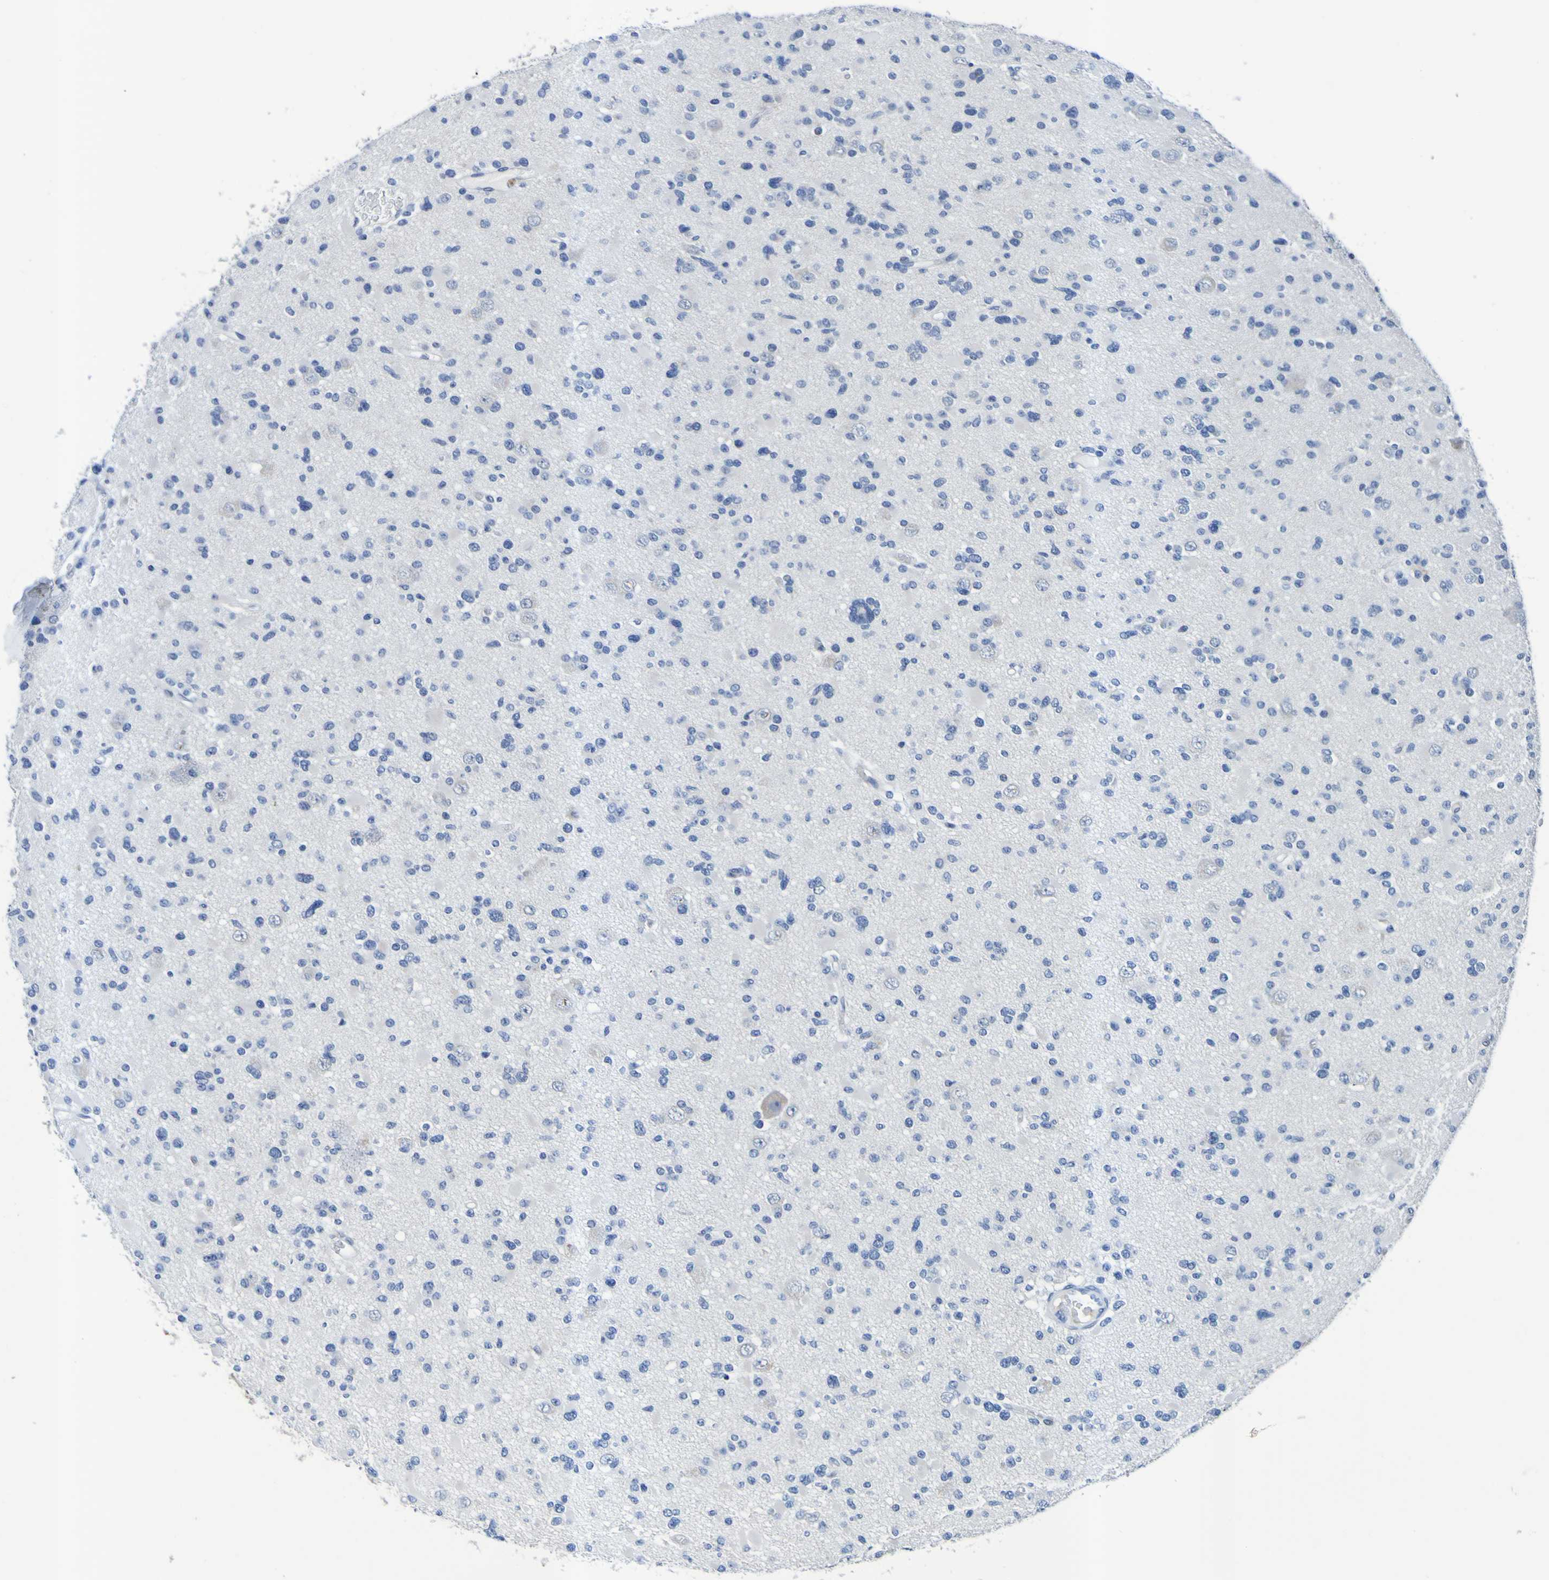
{"staining": {"intensity": "negative", "quantity": "none", "location": "none"}, "tissue": "glioma", "cell_type": "Tumor cells", "image_type": "cancer", "snomed": [{"axis": "morphology", "description": "Glioma, malignant, Low grade"}, {"axis": "topography", "description": "Brain"}], "caption": "Protein analysis of glioma exhibits no significant positivity in tumor cells. (DAB immunohistochemistry visualized using brightfield microscopy, high magnification).", "gene": "VMA21", "patient": {"sex": "female", "age": 22}}